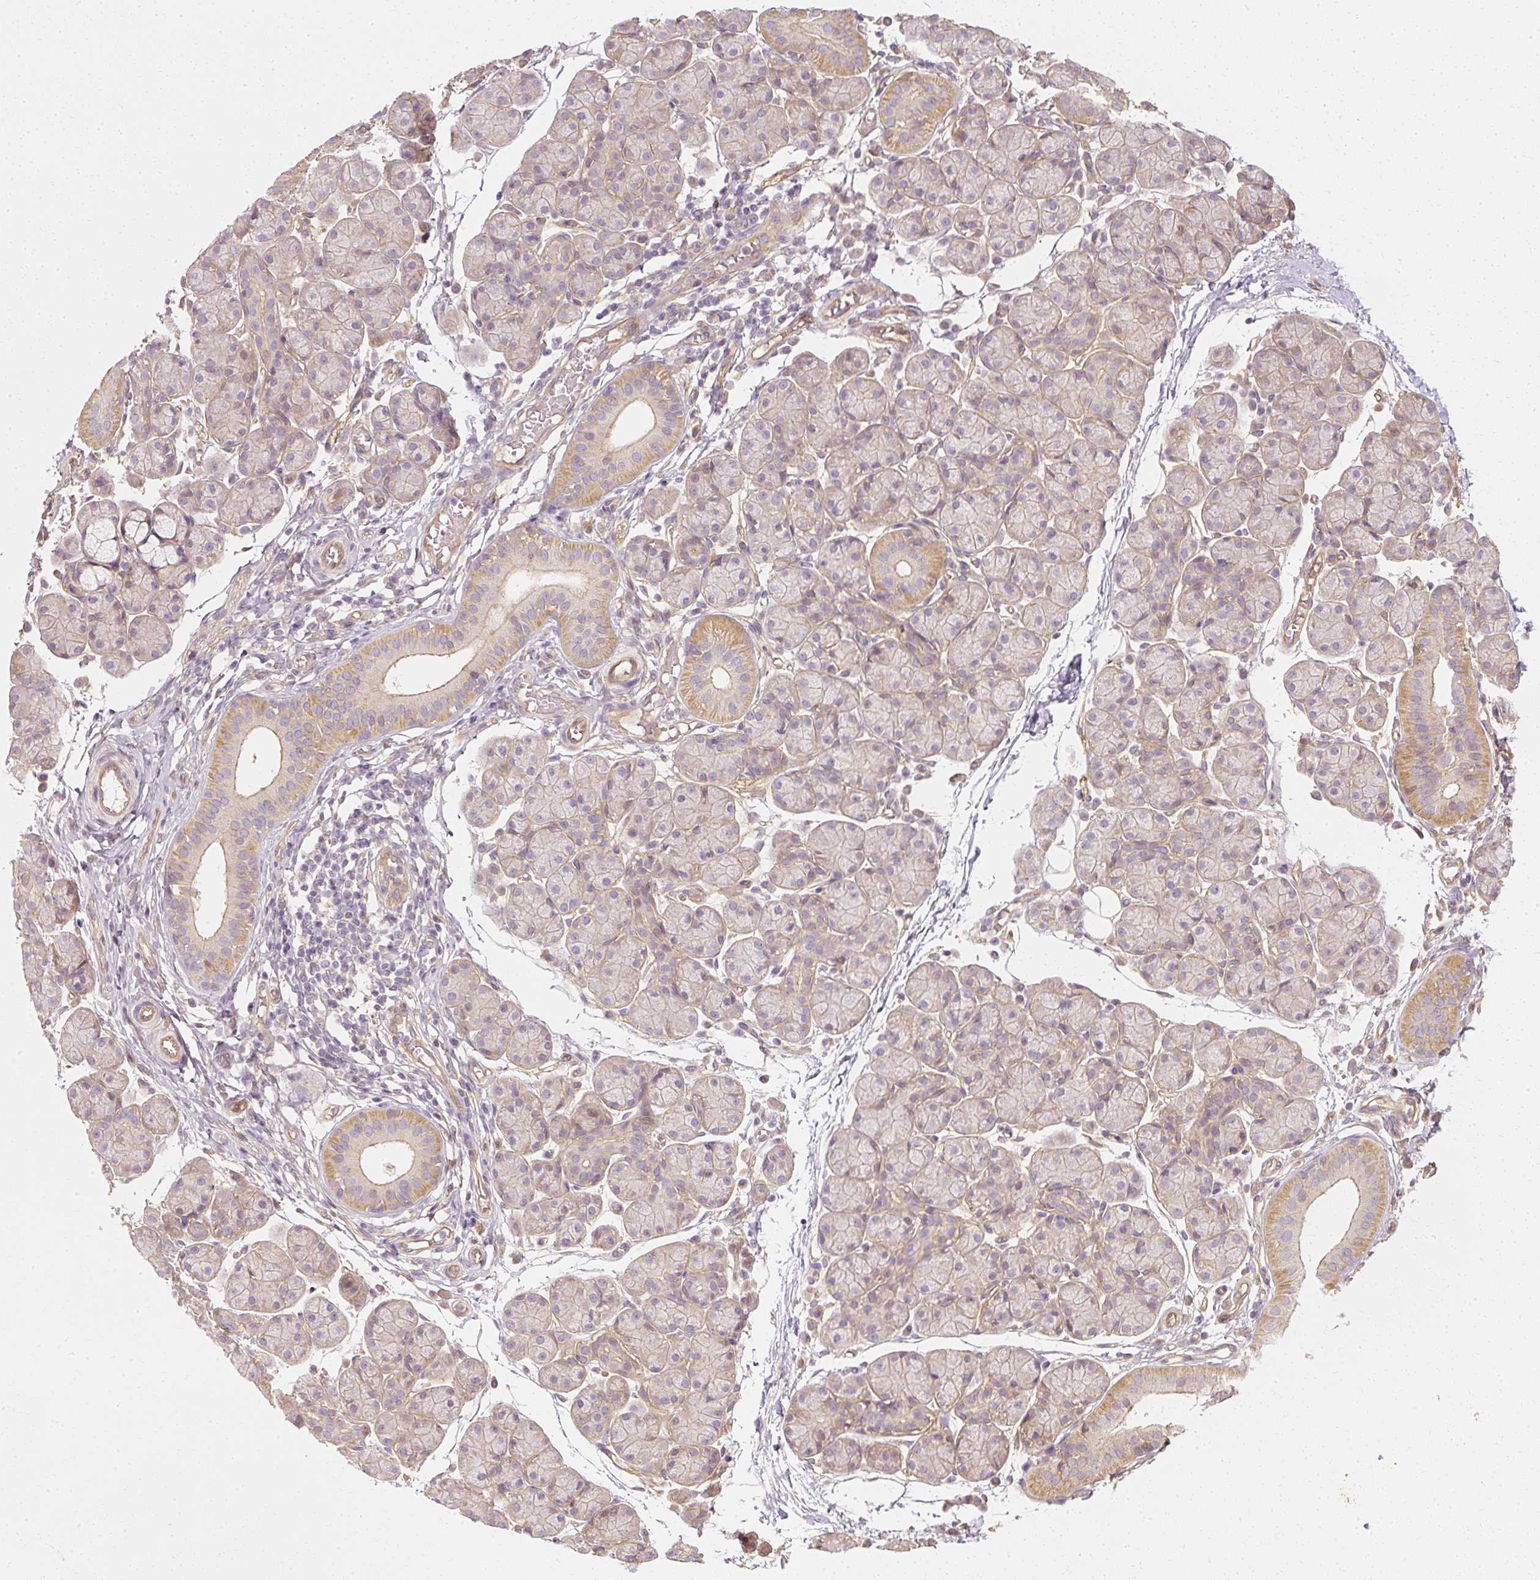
{"staining": {"intensity": "moderate", "quantity": "<25%", "location": "cytoplasmic/membranous"}, "tissue": "salivary gland", "cell_type": "Glandular cells", "image_type": "normal", "snomed": [{"axis": "morphology", "description": "Normal tissue, NOS"}, {"axis": "morphology", "description": "Inflammation, NOS"}, {"axis": "topography", "description": "Lymph node"}, {"axis": "topography", "description": "Salivary gland"}], "caption": "Glandular cells demonstrate moderate cytoplasmic/membranous positivity in about <25% of cells in unremarkable salivary gland. Nuclei are stained in blue.", "gene": "GNAQ", "patient": {"sex": "male", "age": 3}}